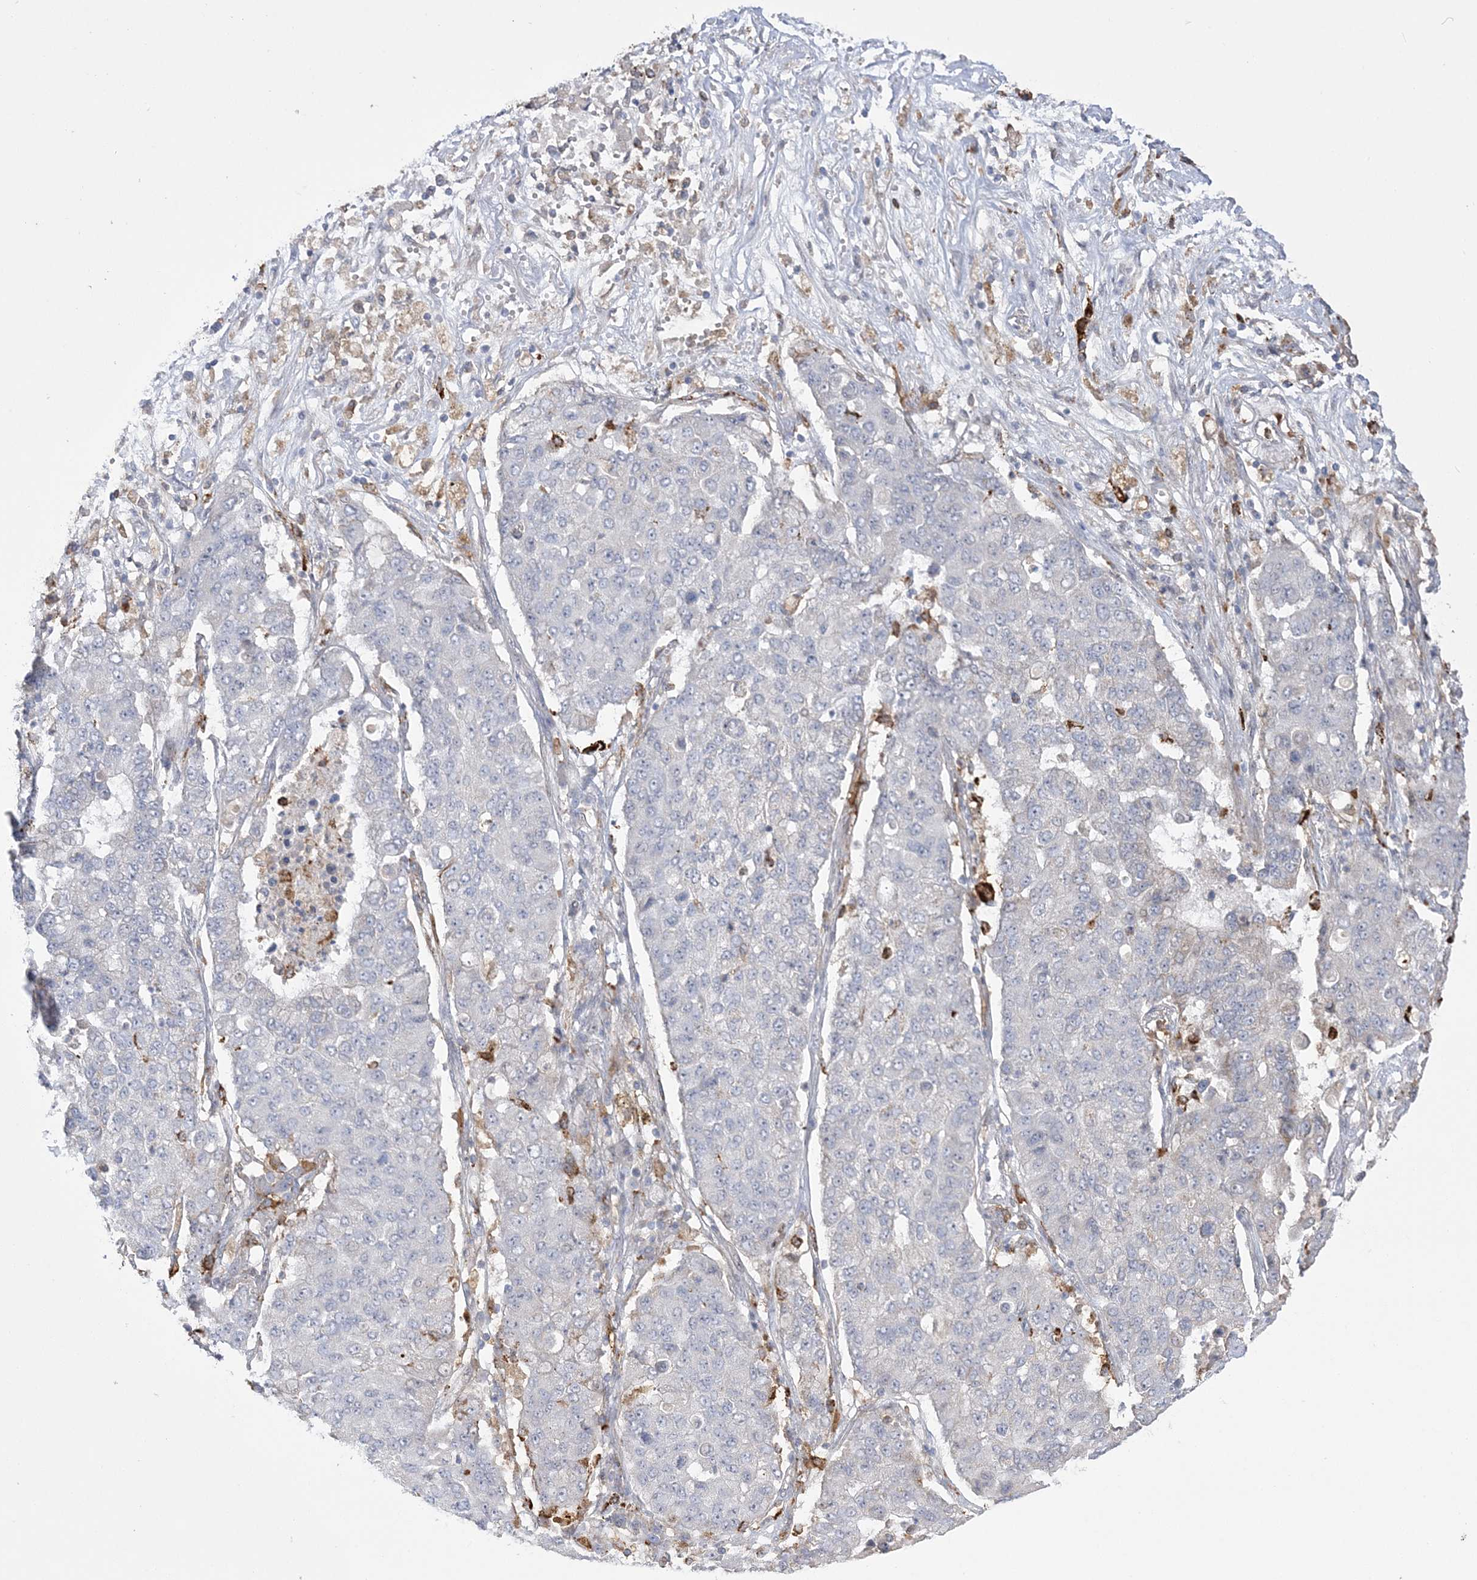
{"staining": {"intensity": "negative", "quantity": "none", "location": "none"}, "tissue": "lung cancer", "cell_type": "Tumor cells", "image_type": "cancer", "snomed": [{"axis": "morphology", "description": "Squamous cell carcinoma, NOS"}, {"axis": "topography", "description": "Lung"}], "caption": "The photomicrograph demonstrates no significant positivity in tumor cells of squamous cell carcinoma (lung).", "gene": "HAAO", "patient": {"sex": "male", "age": 74}}